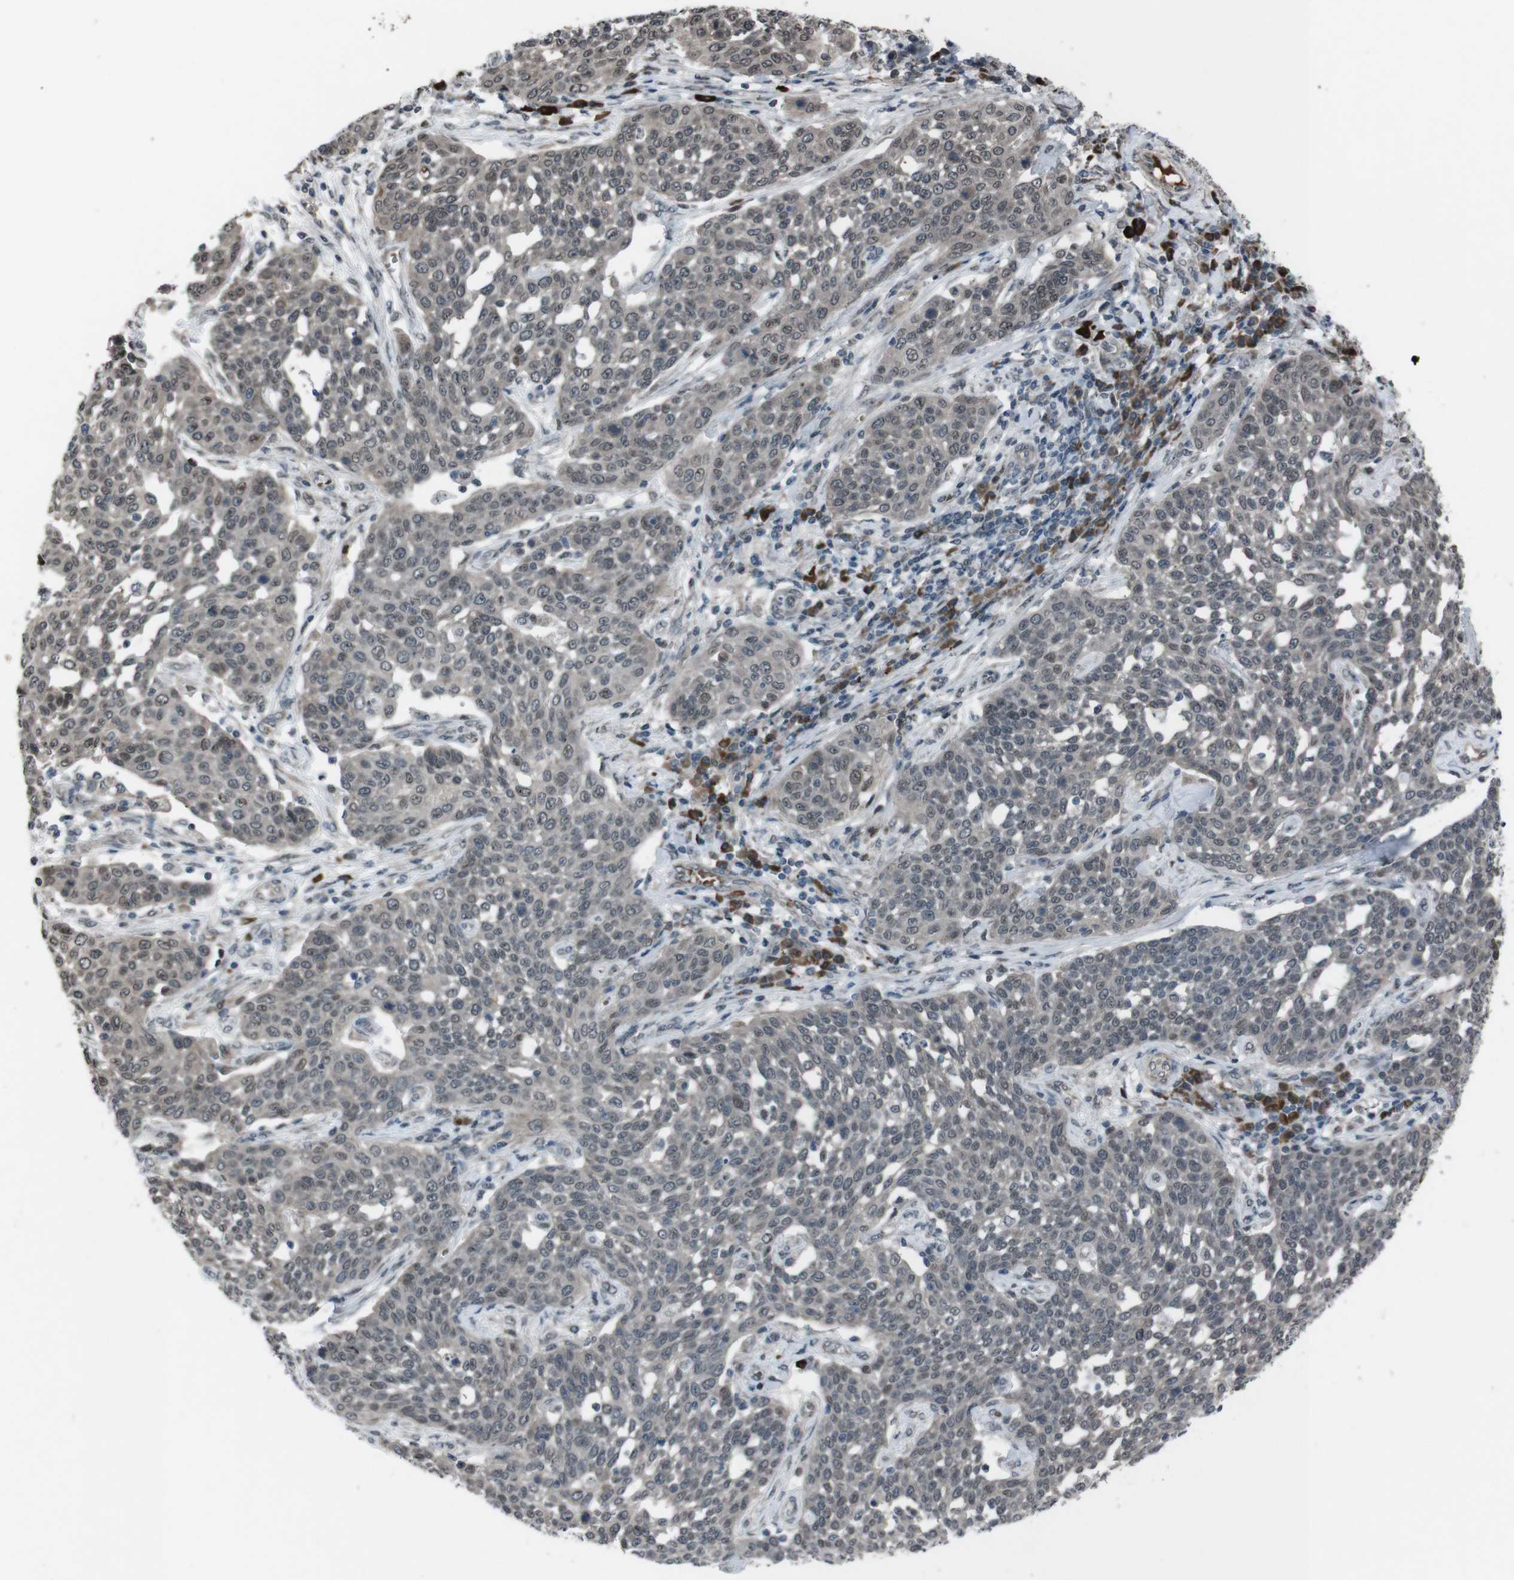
{"staining": {"intensity": "weak", "quantity": ">75%", "location": "cytoplasmic/membranous,nuclear"}, "tissue": "cervical cancer", "cell_type": "Tumor cells", "image_type": "cancer", "snomed": [{"axis": "morphology", "description": "Squamous cell carcinoma, NOS"}, {"axis": "topography", "description": "Cervix"}], "caption": "DAB immunohistochemical staining of cervical squamous cell carcinoma reveals weak cytoplasmic/membranous and nuclear protein expression in about >75% of tumor cells.", "gene": "SS18L1", "patient": {"sex": "female", "age": 34}}